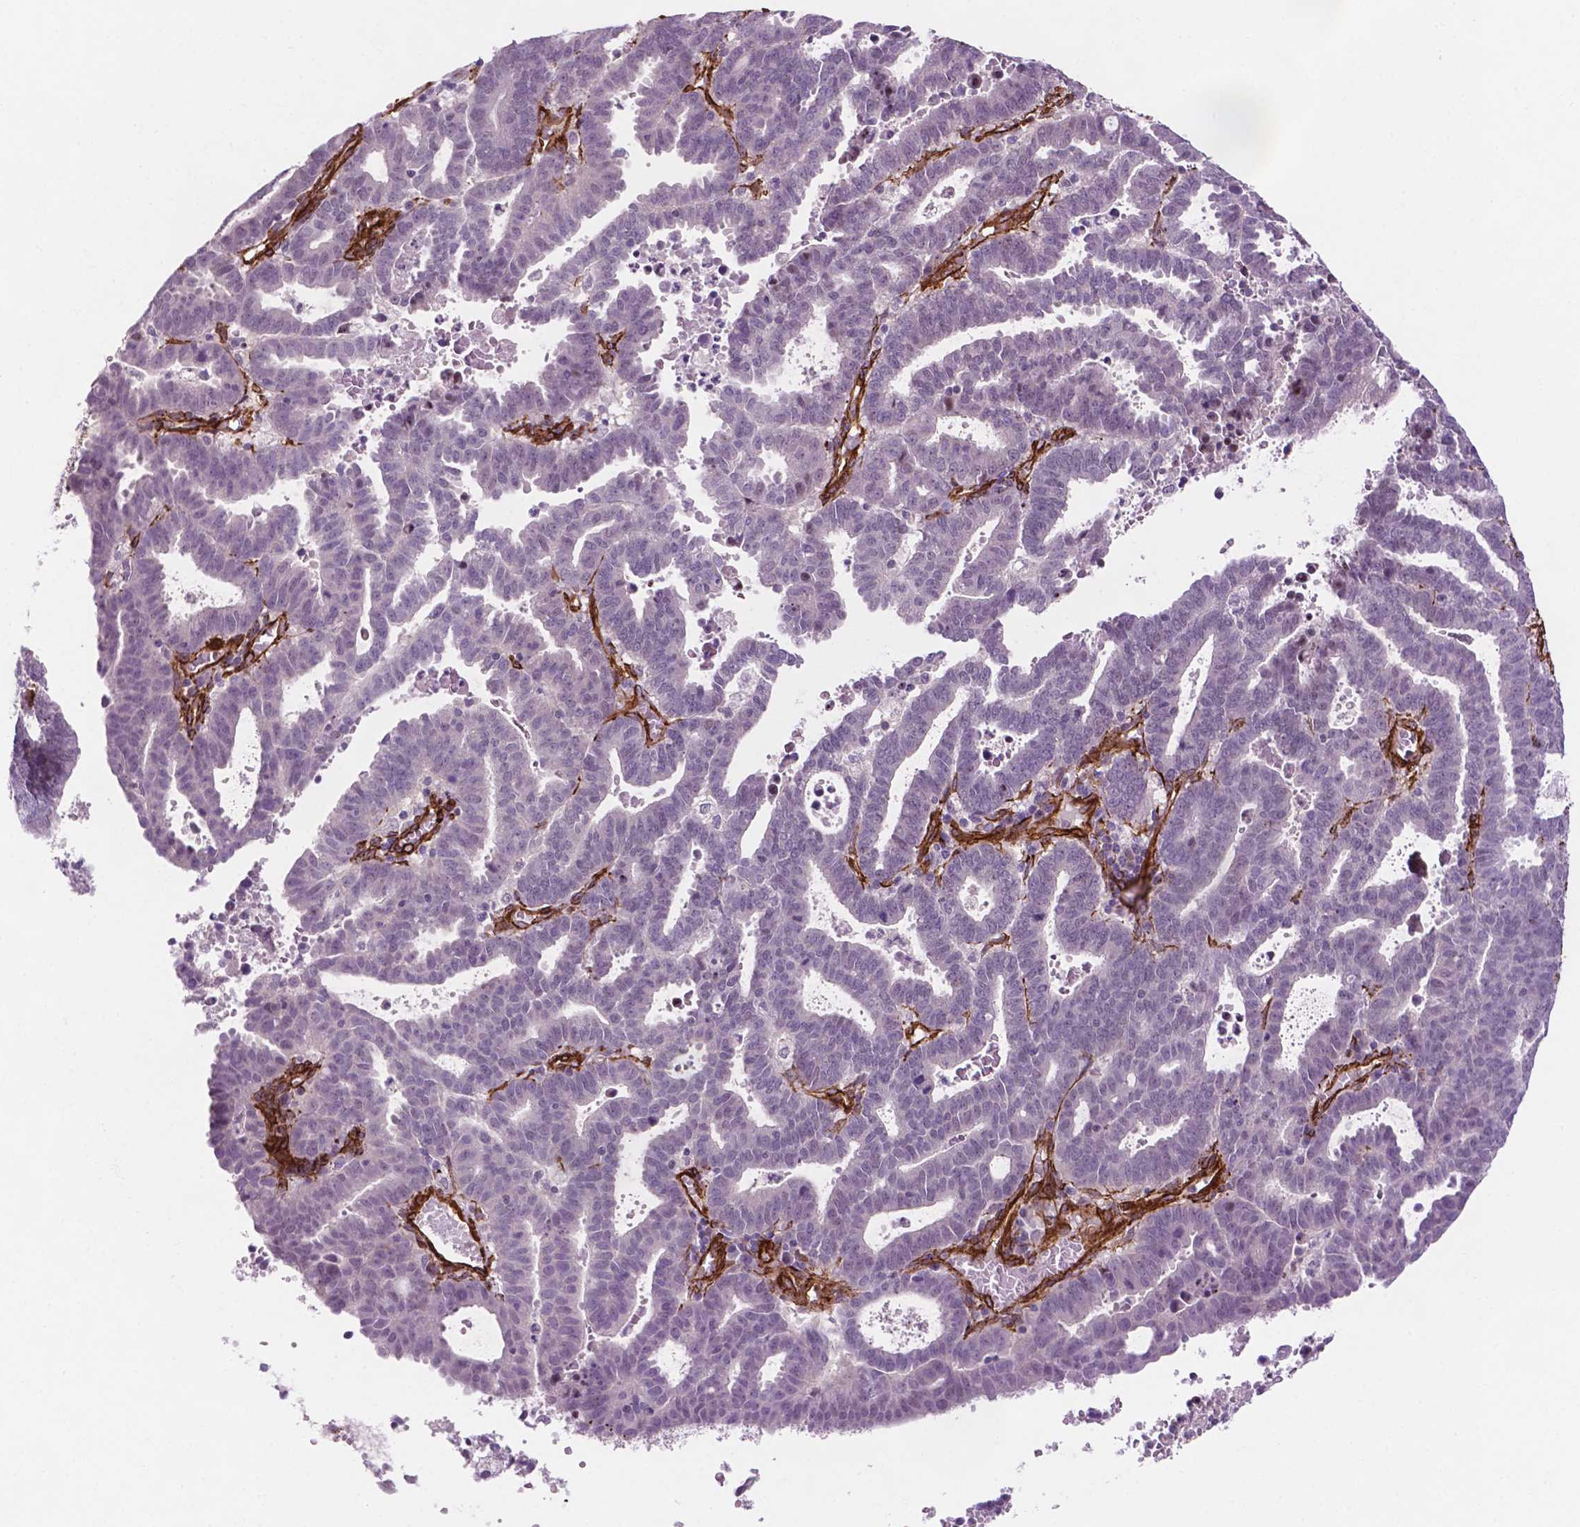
{"staining": {"intensity": "negative", "quantity": "none", "location": "none"}, "tissue": "endometrial cancer", "cell_type": "Tumor cells", "image_type": "cancer", "snomed": [{"axis": "morphology", "description": "Adenocarcinoma, NOS"}, {"axis": "topography", "description": "Uterus"}], "caption": "Protein analysis of adenocarcinoma (endometrial) exhibits no significant positivity in tumor cells.", "gene": "EGFL8", "patient": {"sex": "female", "age": 83}}